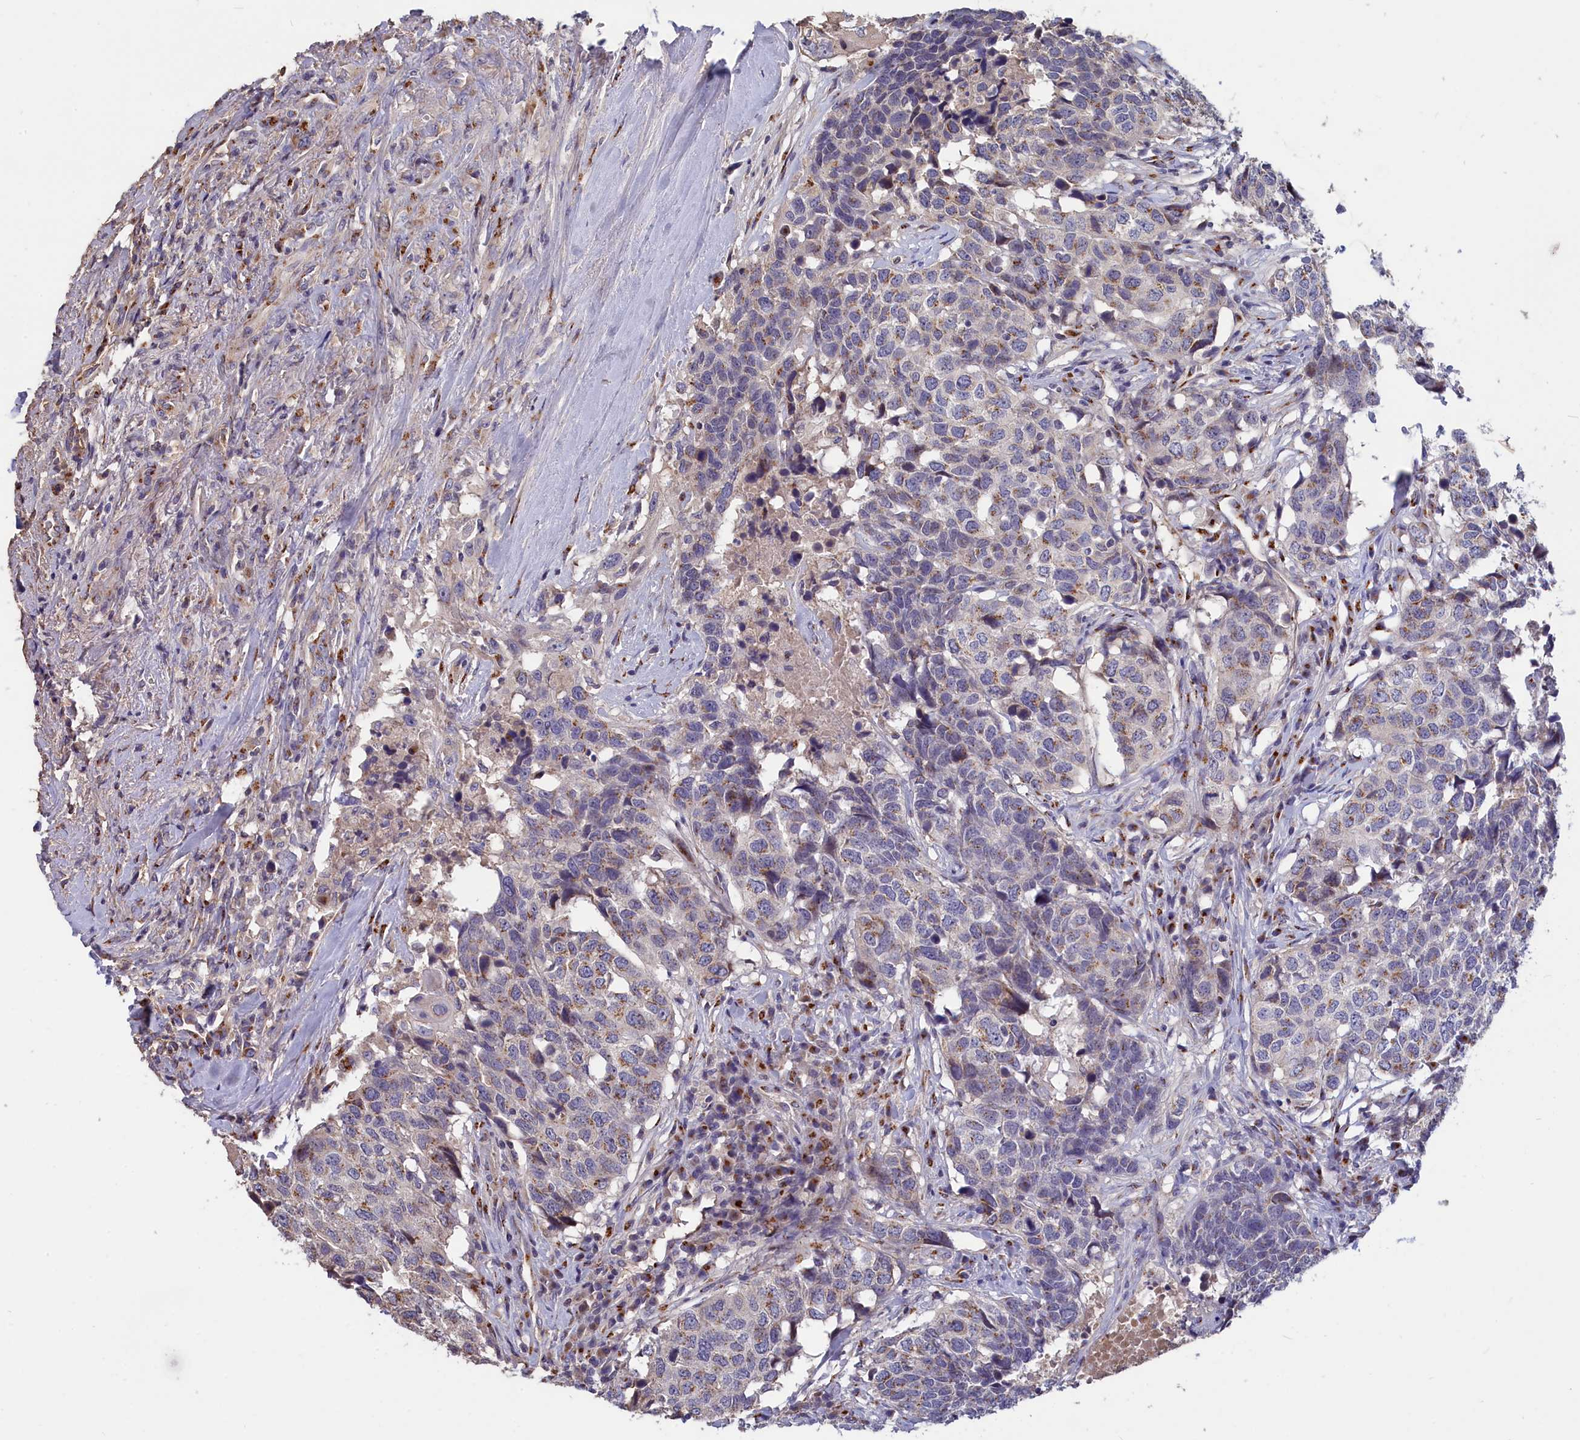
{"staining": {"intensity": "moderate", "quantity": "<25%", "location": "cytoplasmic/membranous"}, "tissue": "head and neck cancer", "cell_type": "Tumor cells", "image_type": "cancer", "snomed": [{"axis": "morphology", "description": "Squamous cell carcinoma, NOS"}, {"axis": "topography", "description": "Head-Neck"}], "caption": "Head and neck cancer stained with a brown dye demonstrates moderate cytoplasmic/membranous positive staining in approximately <25% of tumor cells.", "gene": "TUBGCP4", "patient": {"sex": "male", "age": 66}}